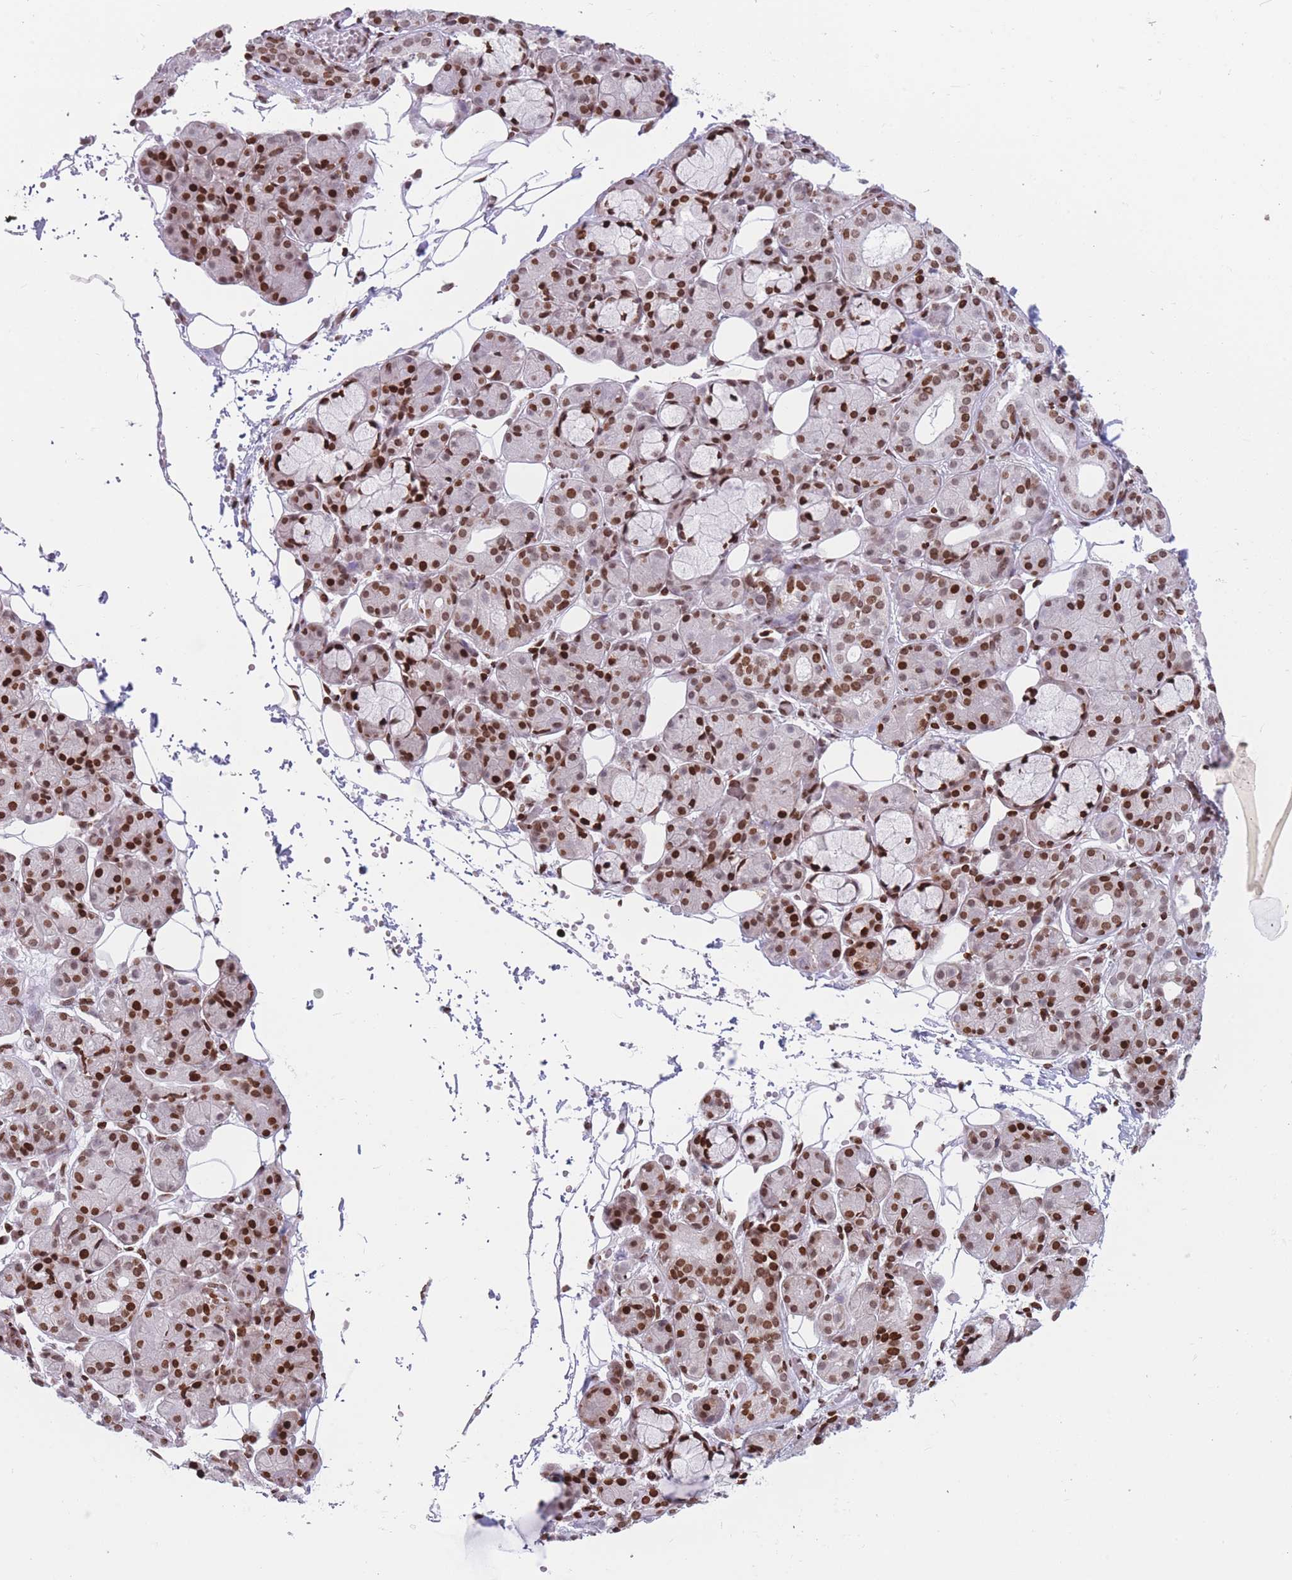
{"staining": {"intensity": "strong", "quantity": ">75%", "location": "nuclear"}, "tissue": "salivary gland", "cell_type": "Glandular cells", "image_type": "normal", "snomed": [{"axis": "morphology", "description": "Normal tissue, NOS"}, {"axis": "topography", "description": "Salivary gland"}], "caption": "Brown immunohistochemical staining in normal human salivary gland exhibits strong nuclear expression in about >75% of glandular cells. (Brightfield microscopy of DAB IHC at high magnification).", "gene": "AK9", "patient": {"sex": "male", "age": 63}}